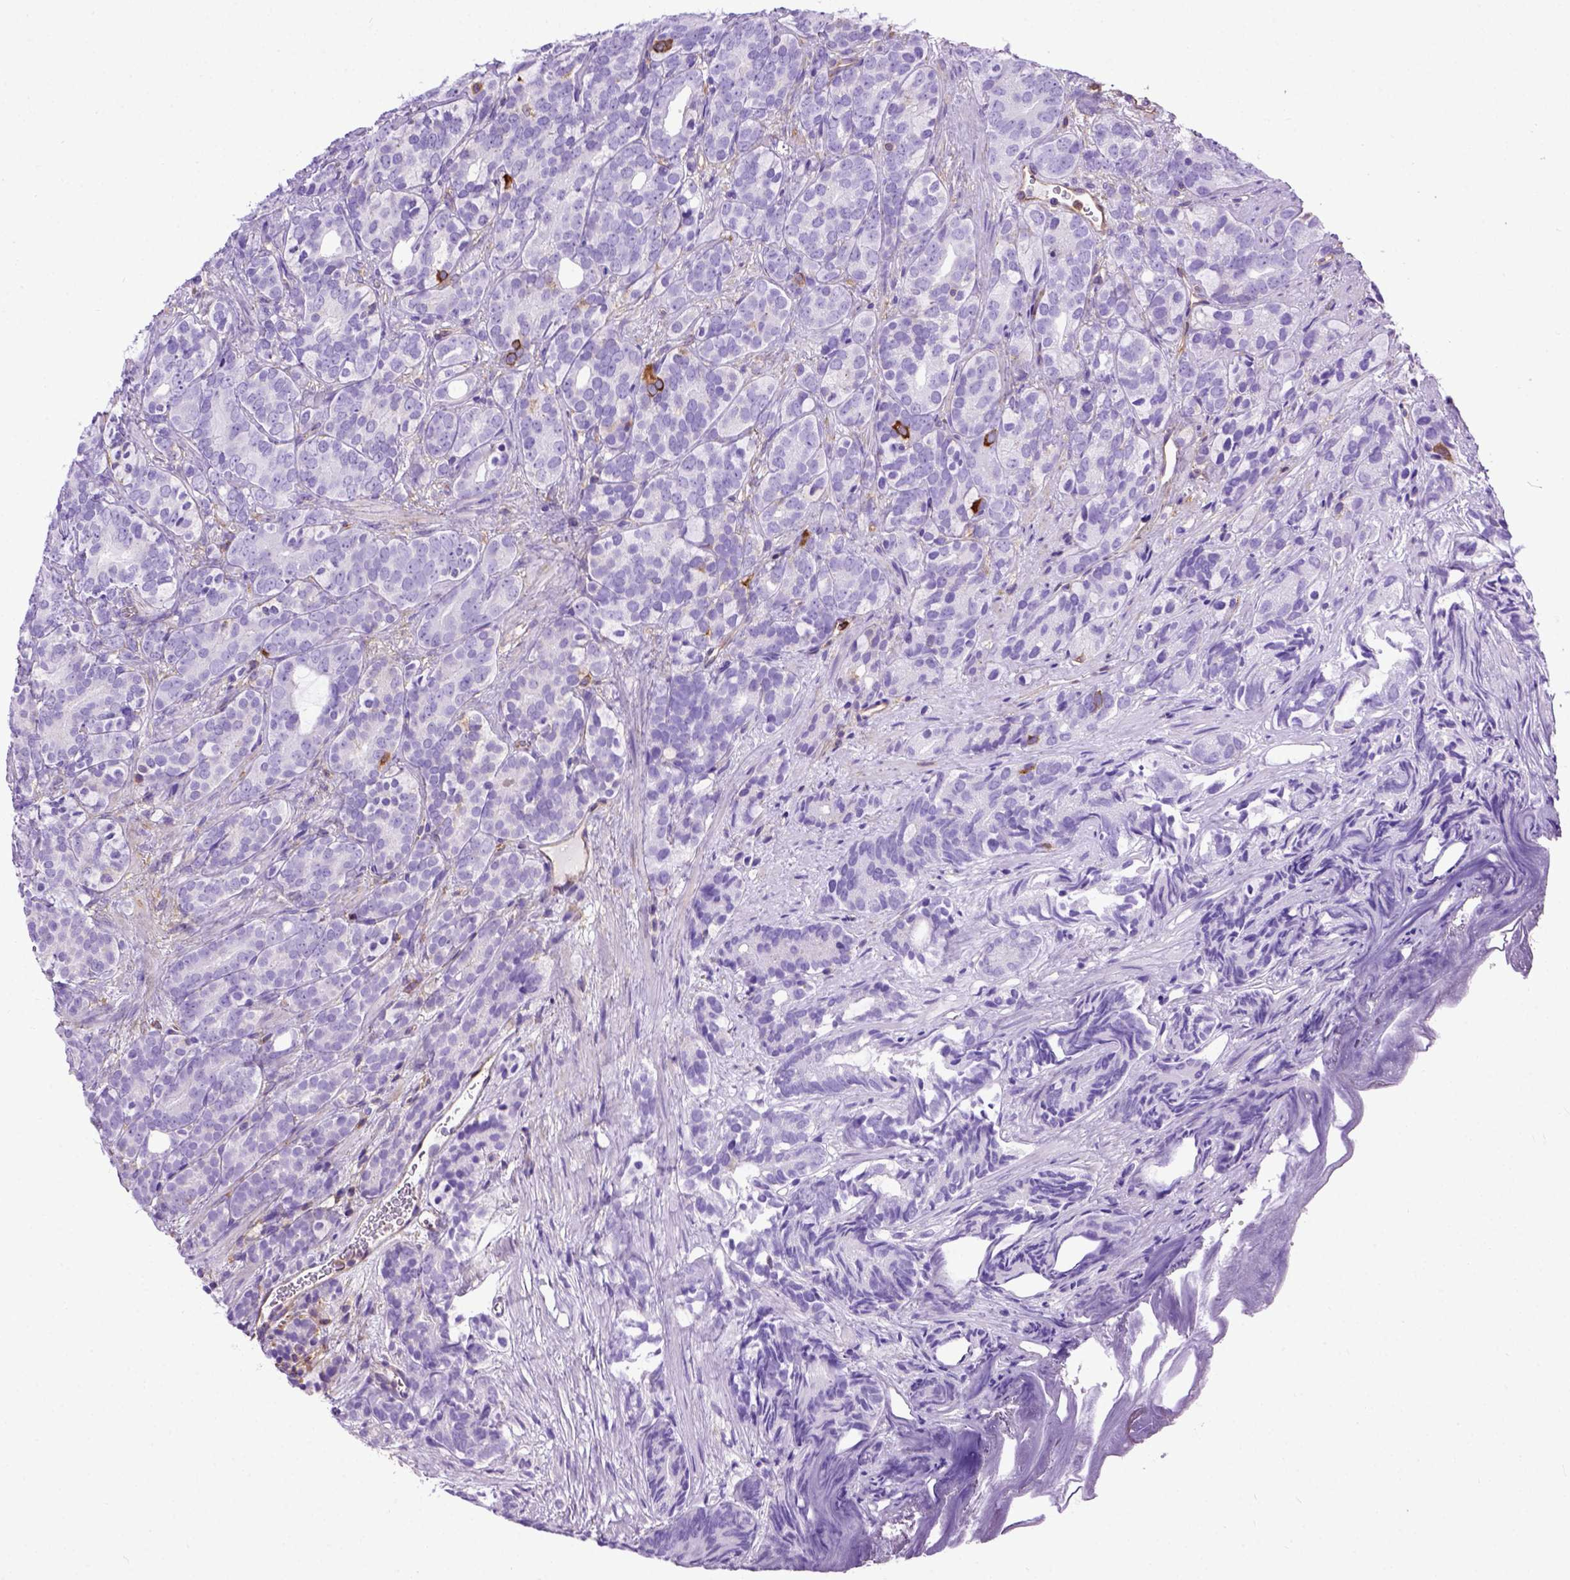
{"staining": {"intensity": "negative", "quantity": "none", "location": "none"}, "tissue": "prostate cancer", "cell_type": "Tumor cells", "image_type": "cancer", "snomed": [{"axis": "morphology", "description": "Adenocarcinoma, High grade"}, {"axis": "topography", "description": "Prostate"}], "caption": "Immunohistochemistry (IHC) of adenocarcinoma (high-grade) (prostate) demonstrates no staining in tumor cells.", "gene": "MVP", "patient": {"sex": "male", "age": 84}}